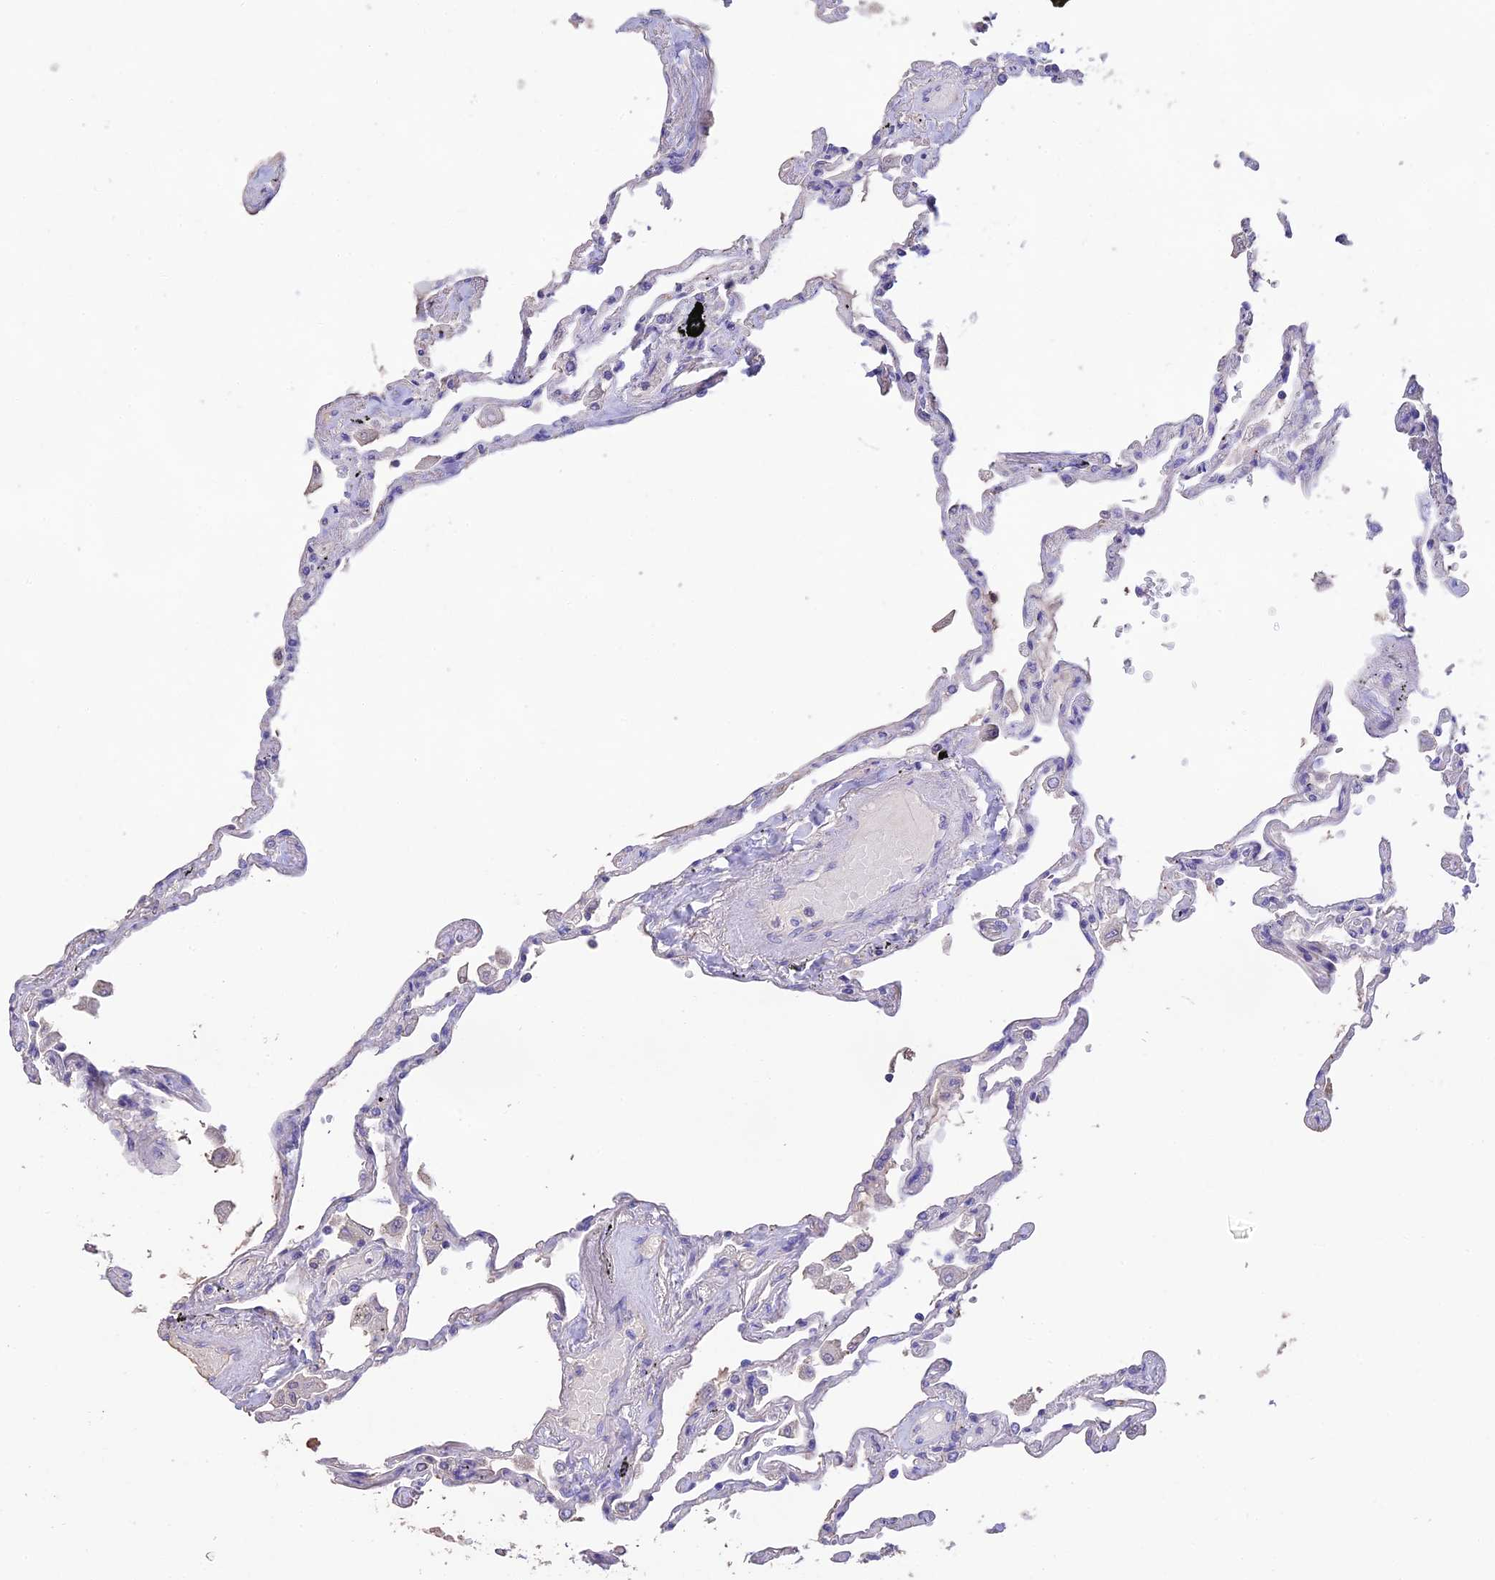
{"staining": {"intensity": "negative", "quantity": "none", "location": "none"}, "tissue": "lung", "cell_type": "Alveolar cells", "image_type": "normal", "snomed": [{"axis": "morphology", "description": "Normal tissue, NOS"}, {"axis": "topography", "description": "Lung"}], "caption": "A high-resolution histopathology image shows immunohistochemistry (IHC) staining of unremarkable lung, which exhibits no significant staining in alveolar cells.", "gene": "HSD17B2", "patient": {"sex": "female", "age": 67}}